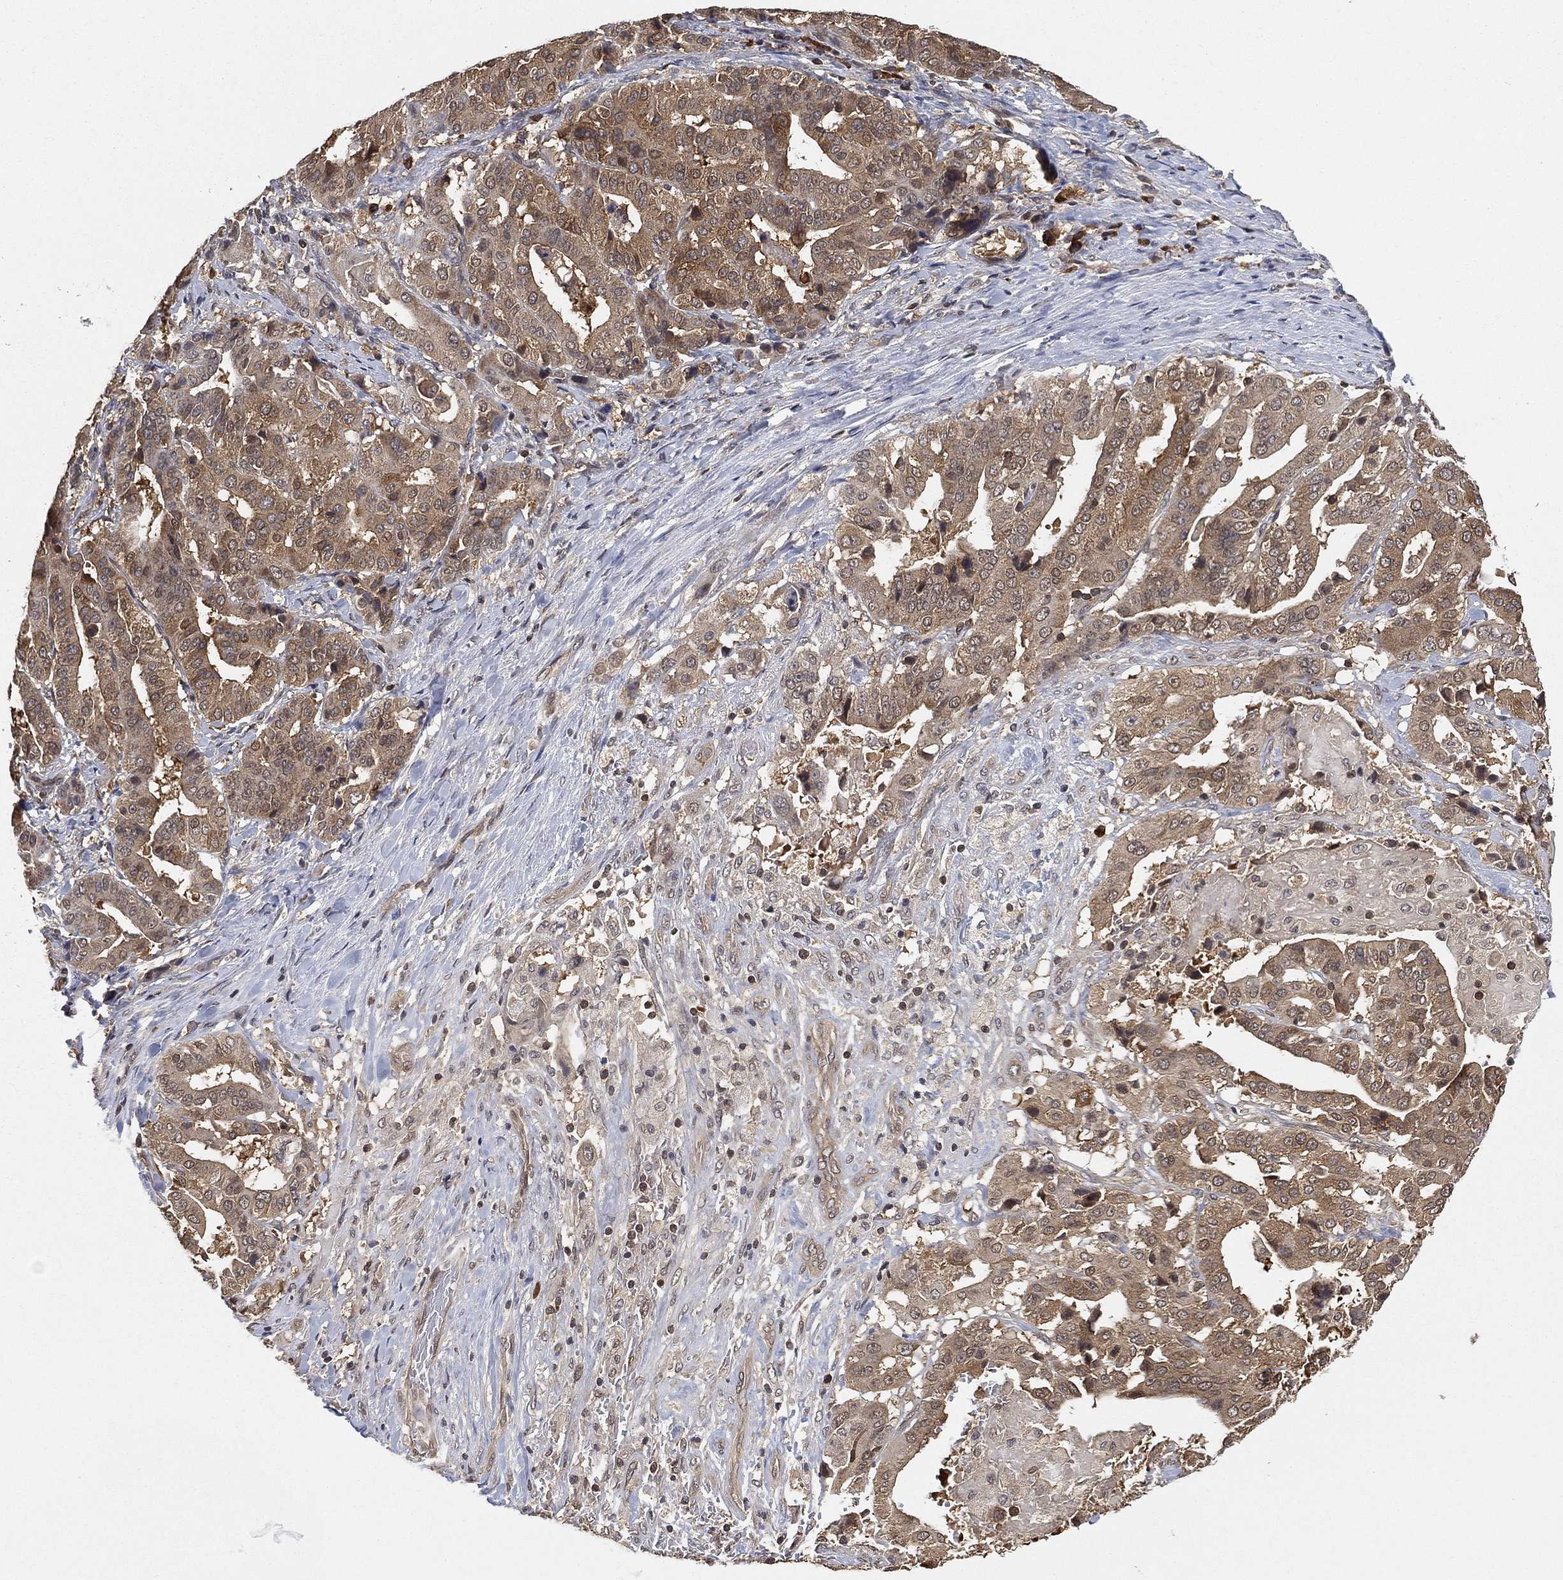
{"staining": {"intensity": "moderate", "quantity": ">75%", "location": "cytoplasmic/membranous"}, "tissue": "stomach cancer", "cell_type": "Tumor cells", "image_type": "cancer", "snomed": [{"axis": "morphology", "description": "Adenocarcinoma, NOS"}, {"axis": "topography", "description": "Stomach"}], "caption": "Protein analysis of adenocarcinoma (stomach) tissue shows moderate cytoplasmic/membranous positivity in about >75% of tumor cells.", "gene": "UBA5", "patient": {"sex": "male", "age": 48}}